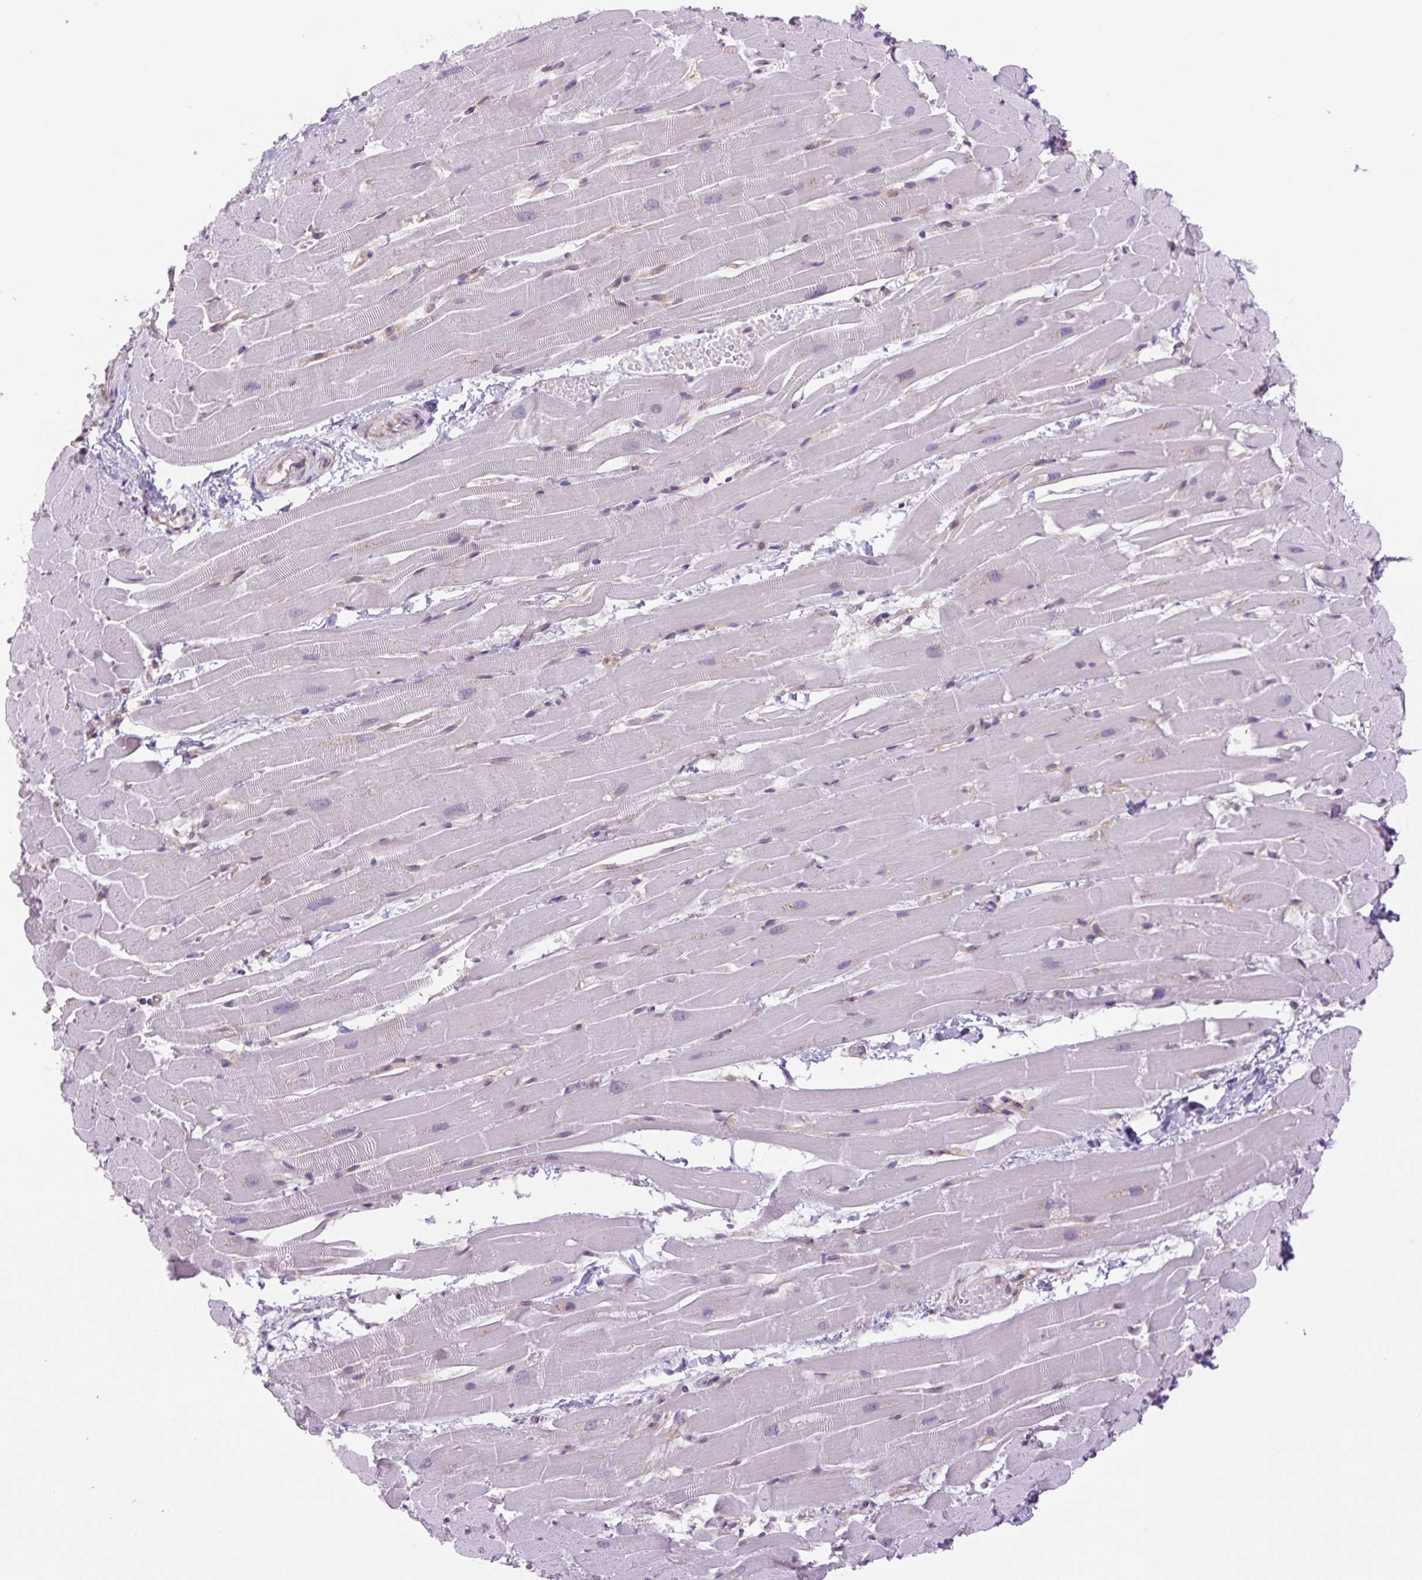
{"staining": {"intensity": "negative", "quantity": "none", "location": "none"}, "tissue": "heart muscle", "cell_type": "Cardiomyocytes", "image_type": "normal", "snomed": [{"axis": "morphology", "description": "Normal tissue, NOS"}, {"axis": "topography", "description": "Heart"}], "caption": "Immunohistochemistry photomicrograph of benign heart muscle: heart muscle stained with DAB (3,3'-diaminobenzidine) reveals no significant protein staining in cardiomyocytes.", "gene": "MINK1", "patient": {"sex": "male", "age": 37}}